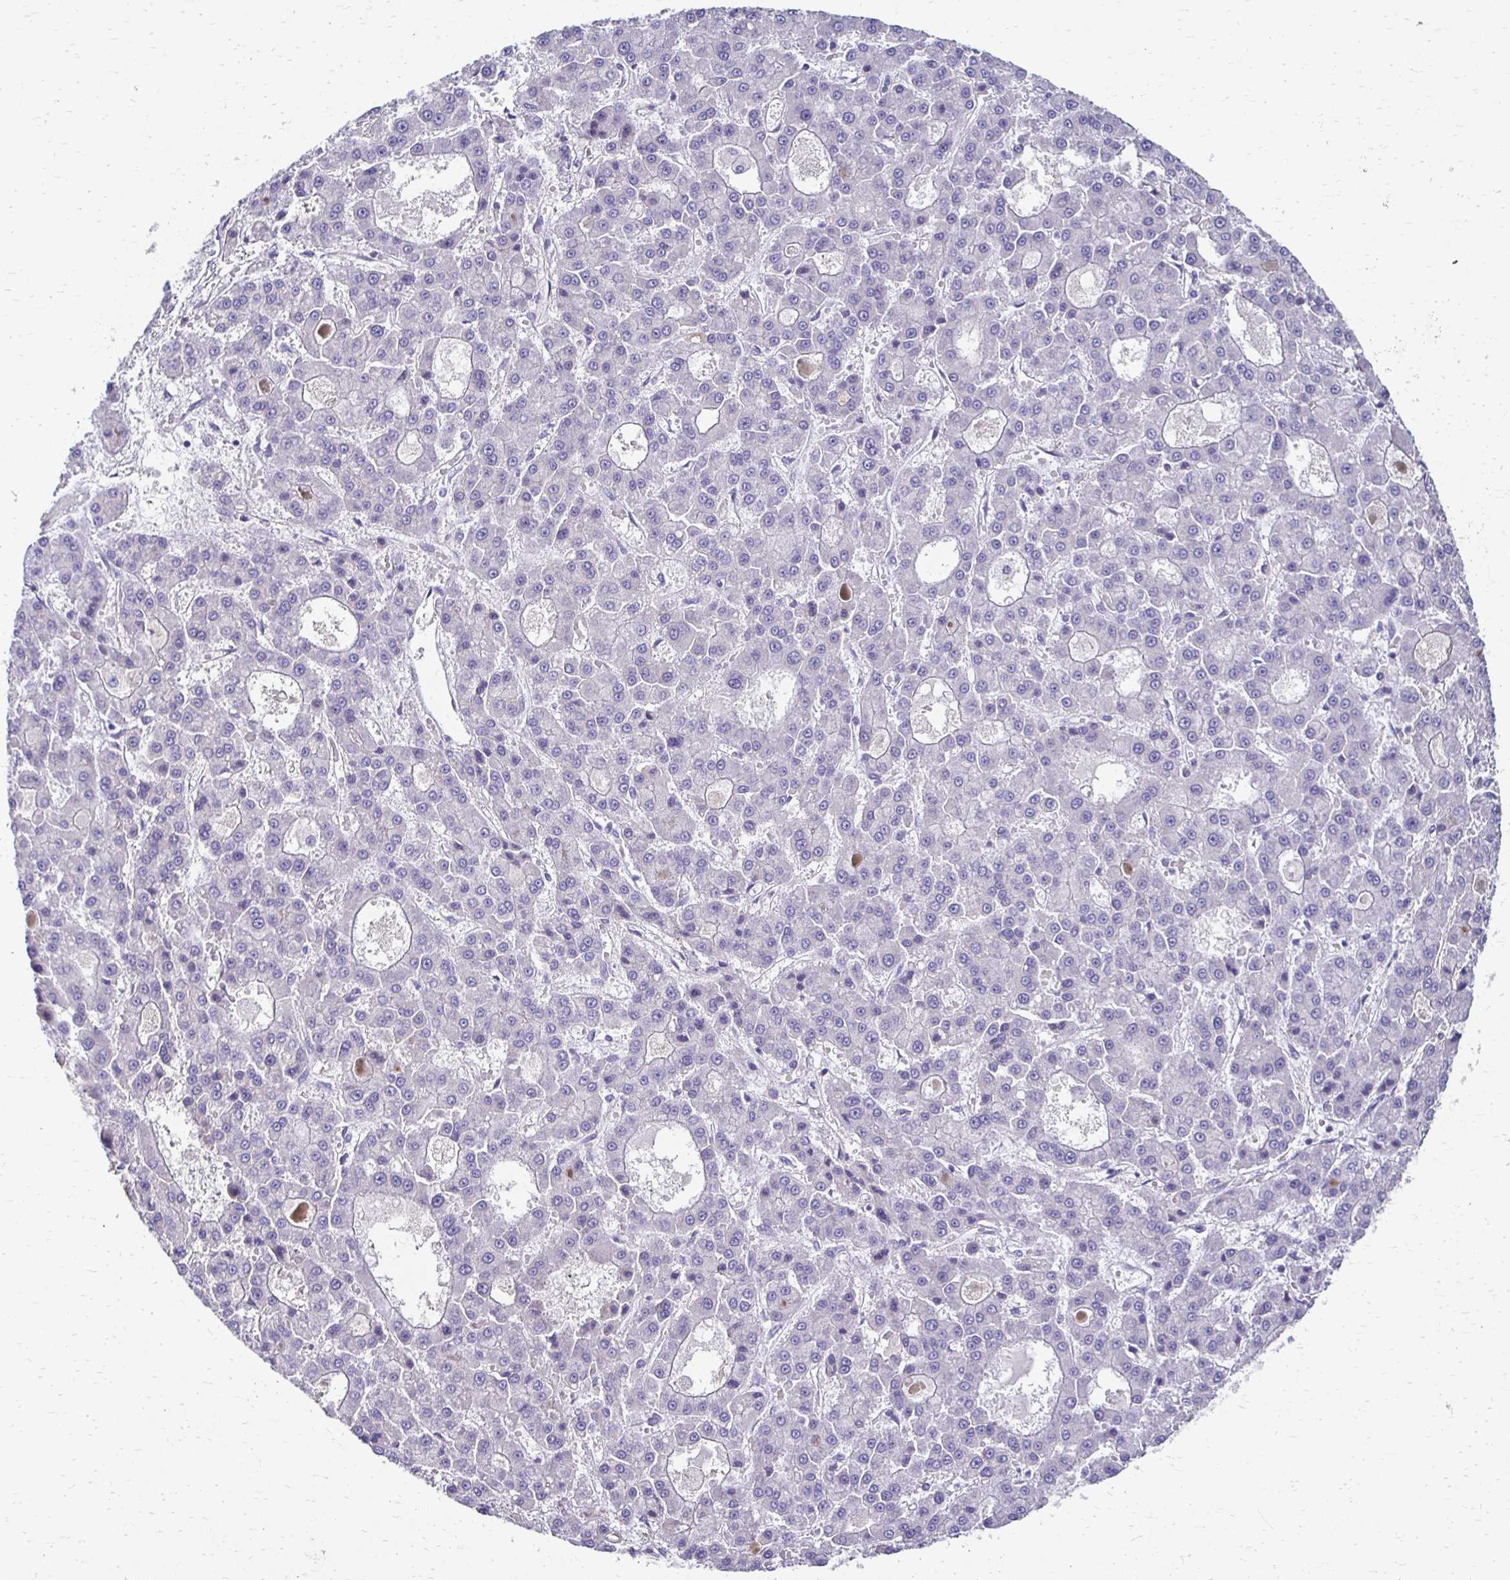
{"staining": {"intensity": "negative", "quantity": "none", "location": "none"}, "tissue": "liver cancer", "cell_type": "Tumor cells", "image_type": "cancer", "snomed": [{"axis": "morphology", "description": "Carcinoma, Hepatocellular, NOS"}, {"axis": "topography", "description": "Liver"}], "caption": "The photomicrograph displays no significant expression in tumor cells of liver cancer (hepatocellular carcinoma).", "gene": "AKAP6", "patient": {"sex": "male", "age": 70}}